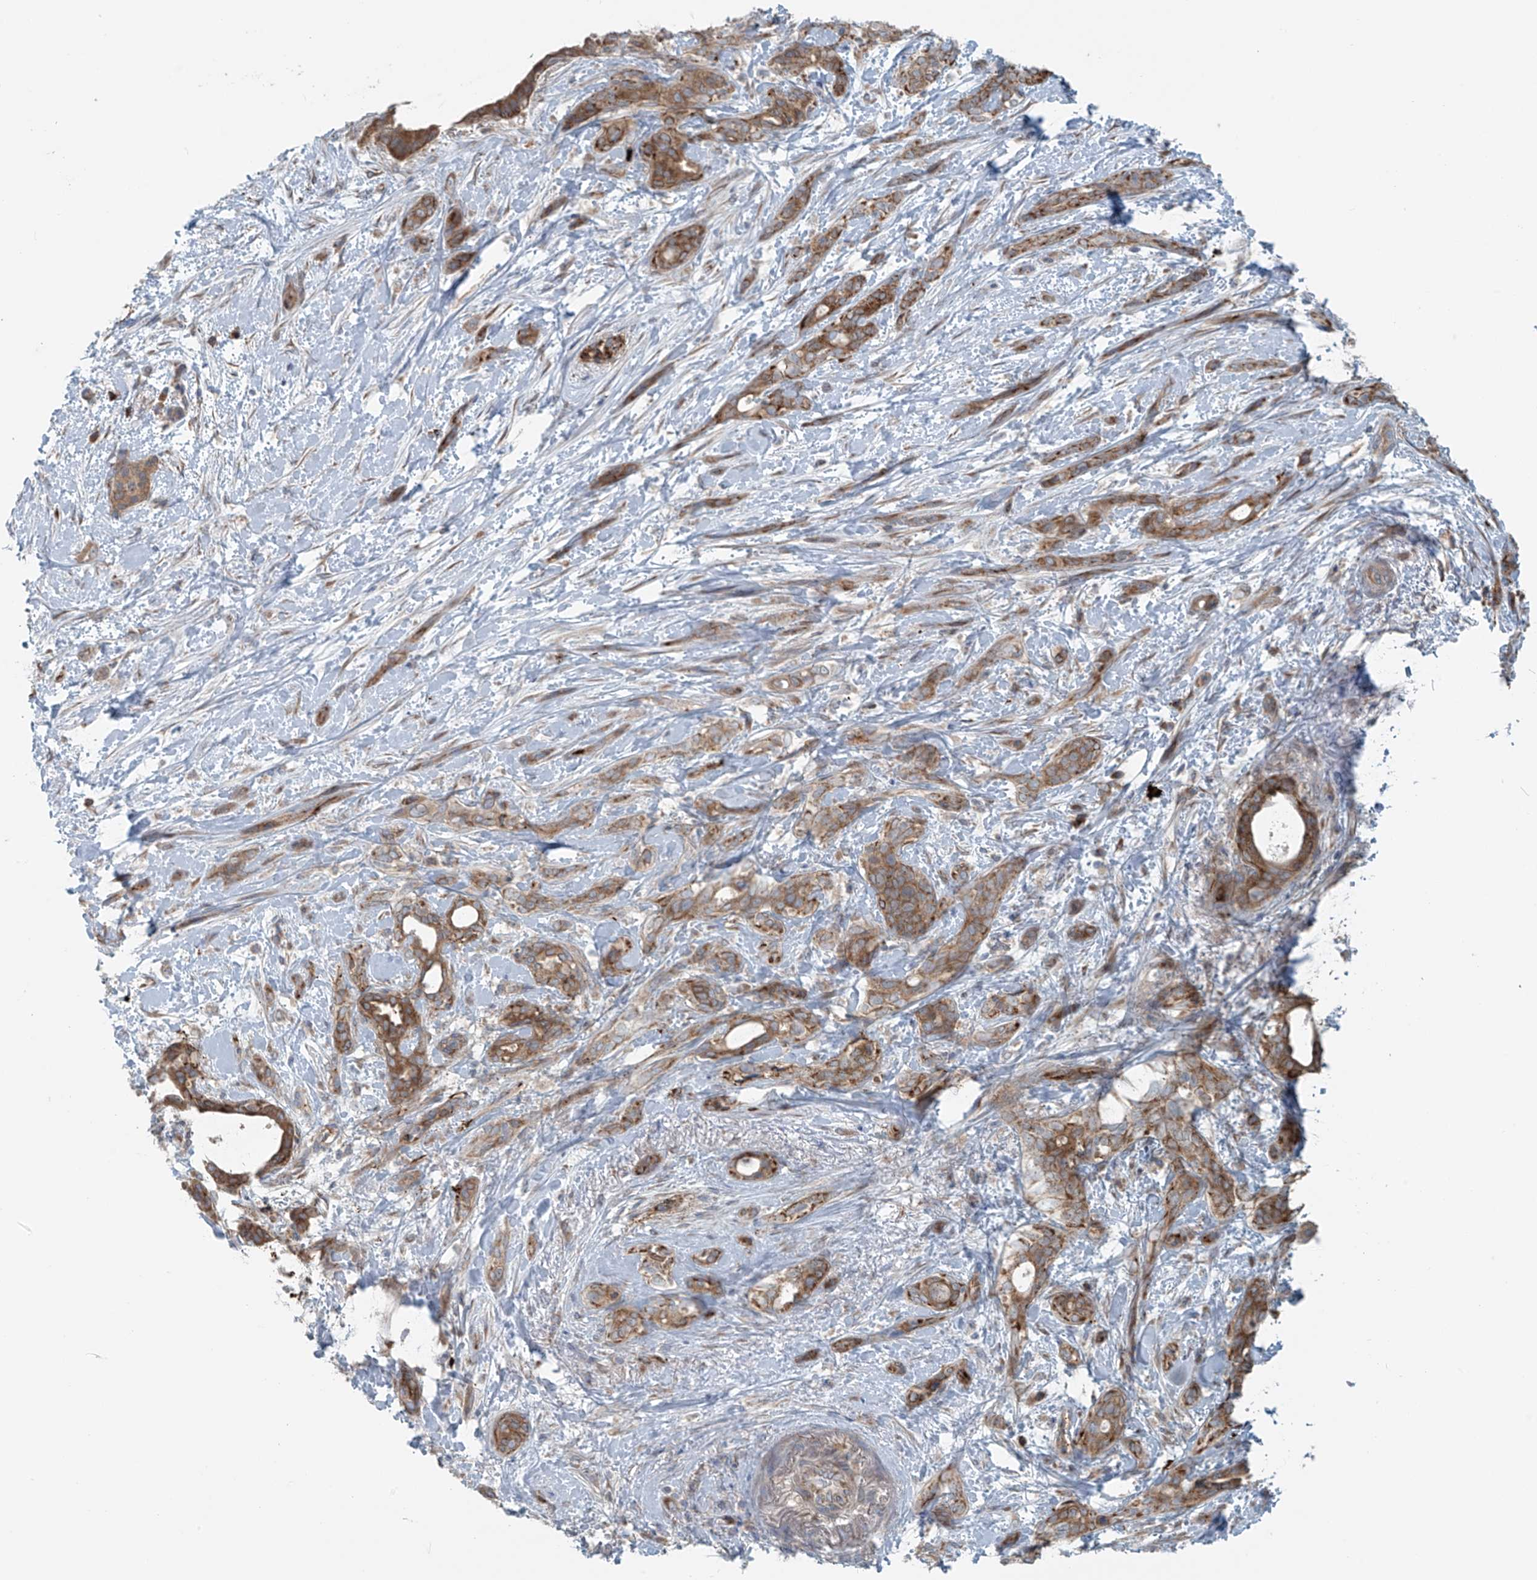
{"staining": {"intensity": "moderate", "quantity": ">75%", "location": "cytoplasmic/membranous"}, "tissue": "pancreatic cancer", "cell_type": "Tumor cells", "image_type": "cancer", "snomed": [{"axis": "morphology", "description": "Normal tissue, NOS"}, {"axis": "morphology", "description": "Adenocarcinoma, NOS"}, {"axis": "topography", "description": "Pancreas"}, {"axis": "topography", "description": "Peripheral nerve tissue"}], "caption": "Adenocarcinoma (pancreatic) stained for a protein shows moderate cytoplasmic/membranous positivity in tumor cells.", "gene": "LZTS3", "patient": {"sex": "female", "age": 63}}